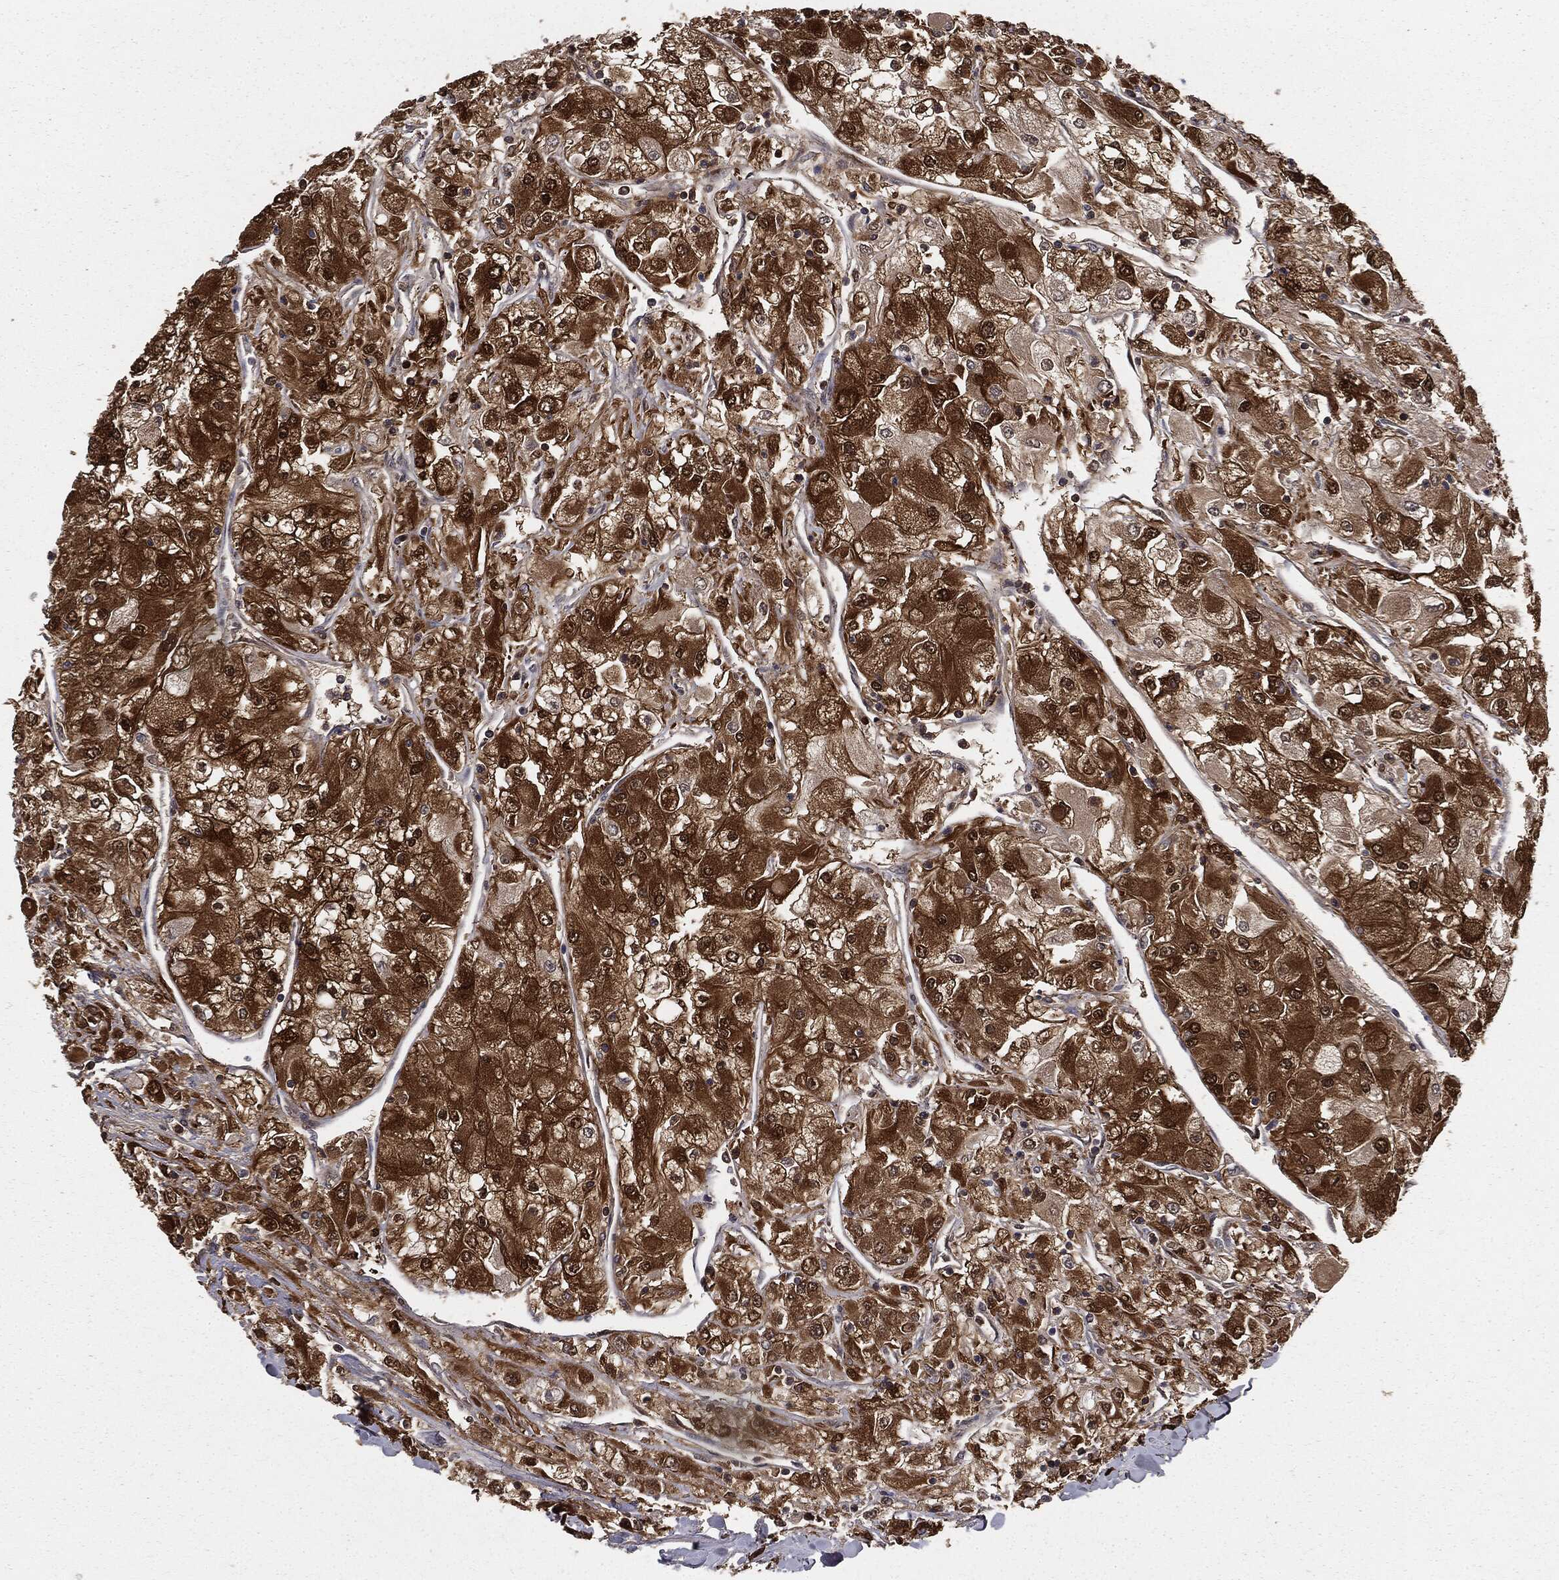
{"staining": {"intensity": "strong", "quantity": ">75%", "location": "cytoplasmic/membranous"}, "tissue": "renal cancer", "cell_type": "Tumor cells", "image_type": "cancer", "snomed": [{"axis": "morphology", "description": "Adenocarcinoma, NOS"}, {"axis": "topography", "description": "Kidney"}], "caption": "Approximately >75% of tumor cells in human adenocarcinoma (renal) demonstrate strong cytoplasmic/membranous protein expression as visualized by brown immunohistochemical staining.", "gene": "GNB5", "patient": {"sex": "male", "age": 80}}